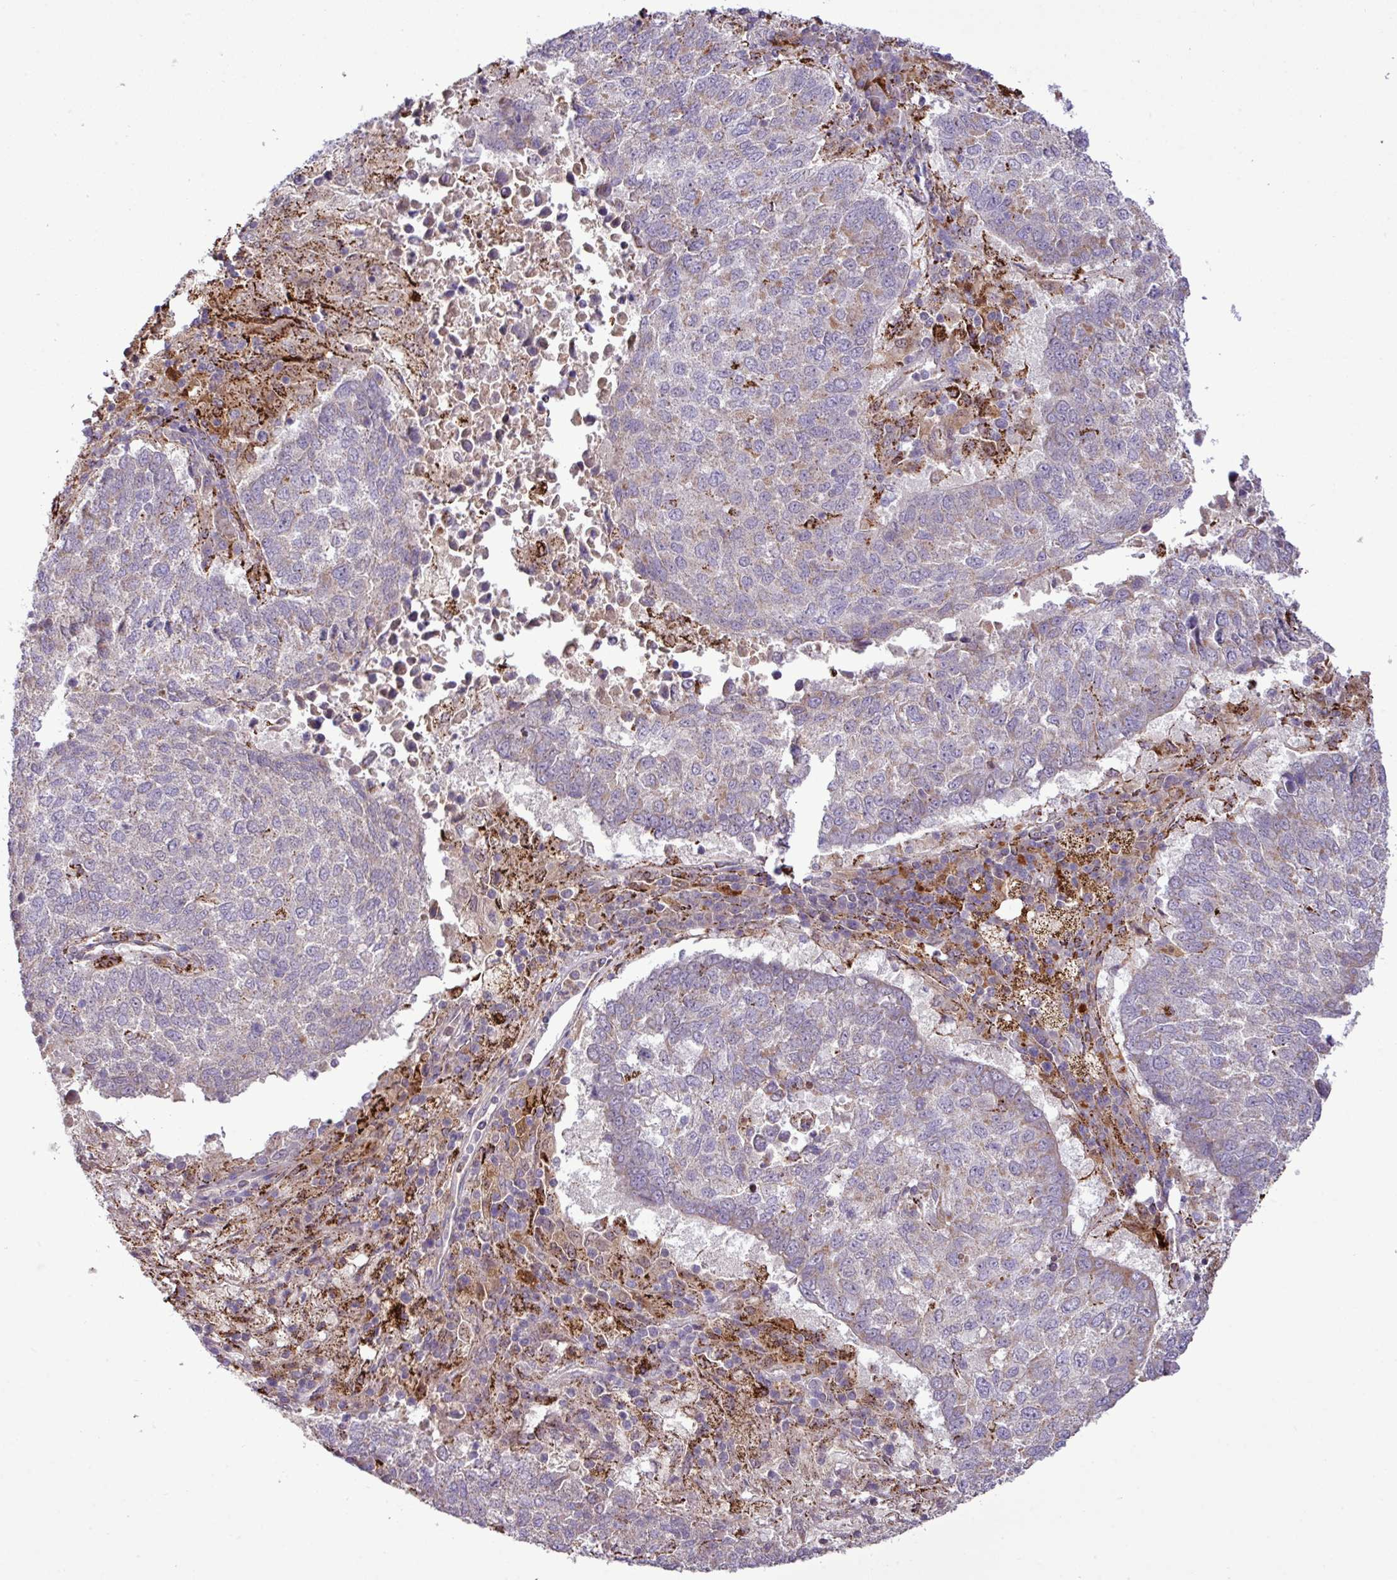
{"staining": {"intensity": "weak", "quantity": "<25%", "location": "cytoplasmic/membranous"}, "tissue": "lung cancer", "cell_type": "Tumor cells", "image_type": "cancer", "snomed": [{"axis": "morphology", "description": "Squamous cell carcinoma, NOS"}, {"axis": "topography", "description": "Lung"}], "caption": "This is an immunohistochemistry histopathology image of human squamous cell carcinoma (lung). There is no expression in tumor cells.", "gene": "SGPP1", "patient": {"sex": "male", "age": 73}}